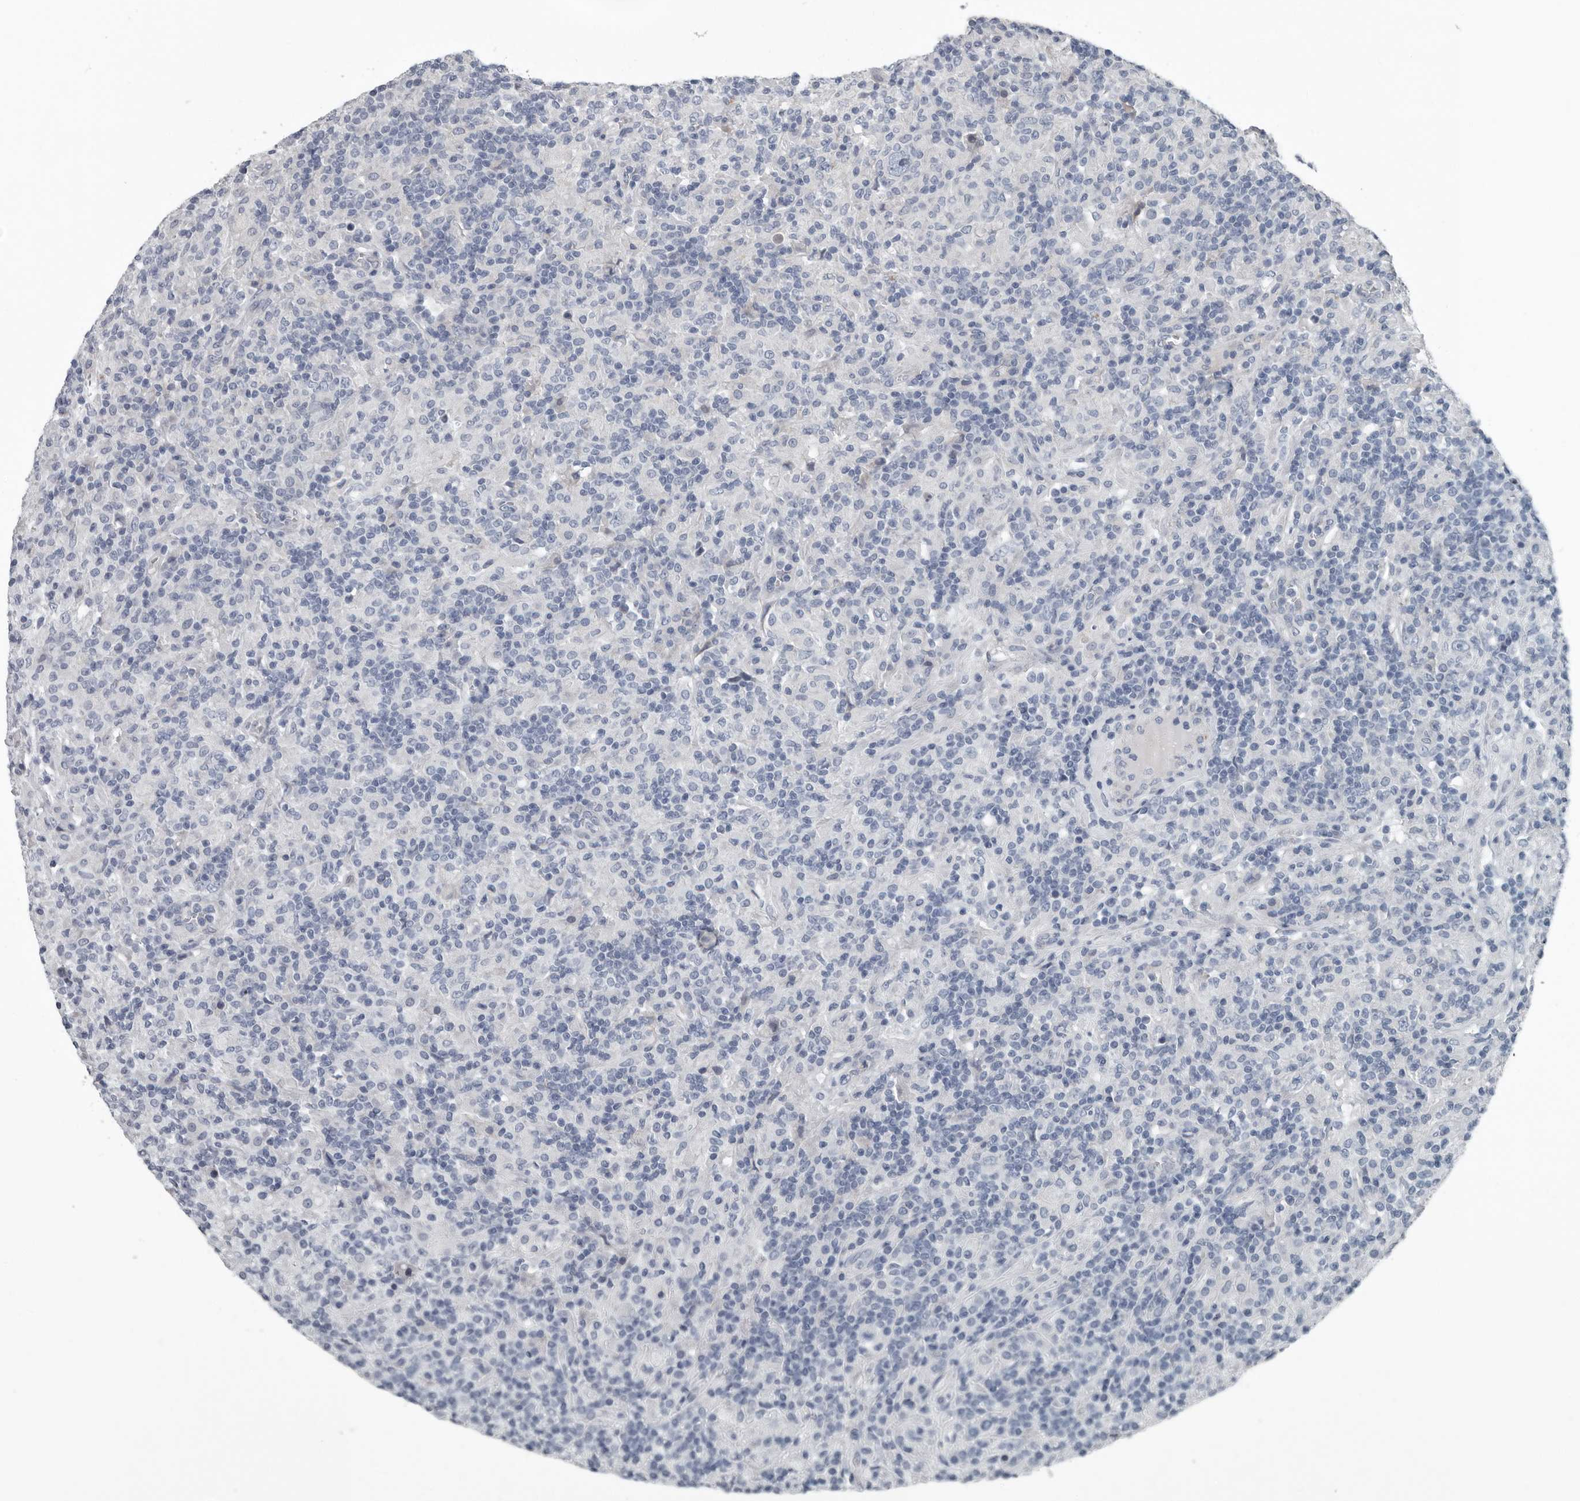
{"staining": {"intensity": "negative", "quantity": "none", "location": "none"}, "tissue": "lymphoma", "cell_type": "Tumor cells", "image_type": "cancer", "snomed": [{"axis": "morphology", "description": "Hodgkin's disease, NOS"}, {"axis": "topography", "description": "Lymph node"}], "caption": "The histopathology image demonstrates no staining of tumor cells in lymphoma. (Immunohistochemistry (ihc), brightfield microscopy, high magnification).", "gene": "DPY19L4", "patient": {"sex": "male", "age": 70}}